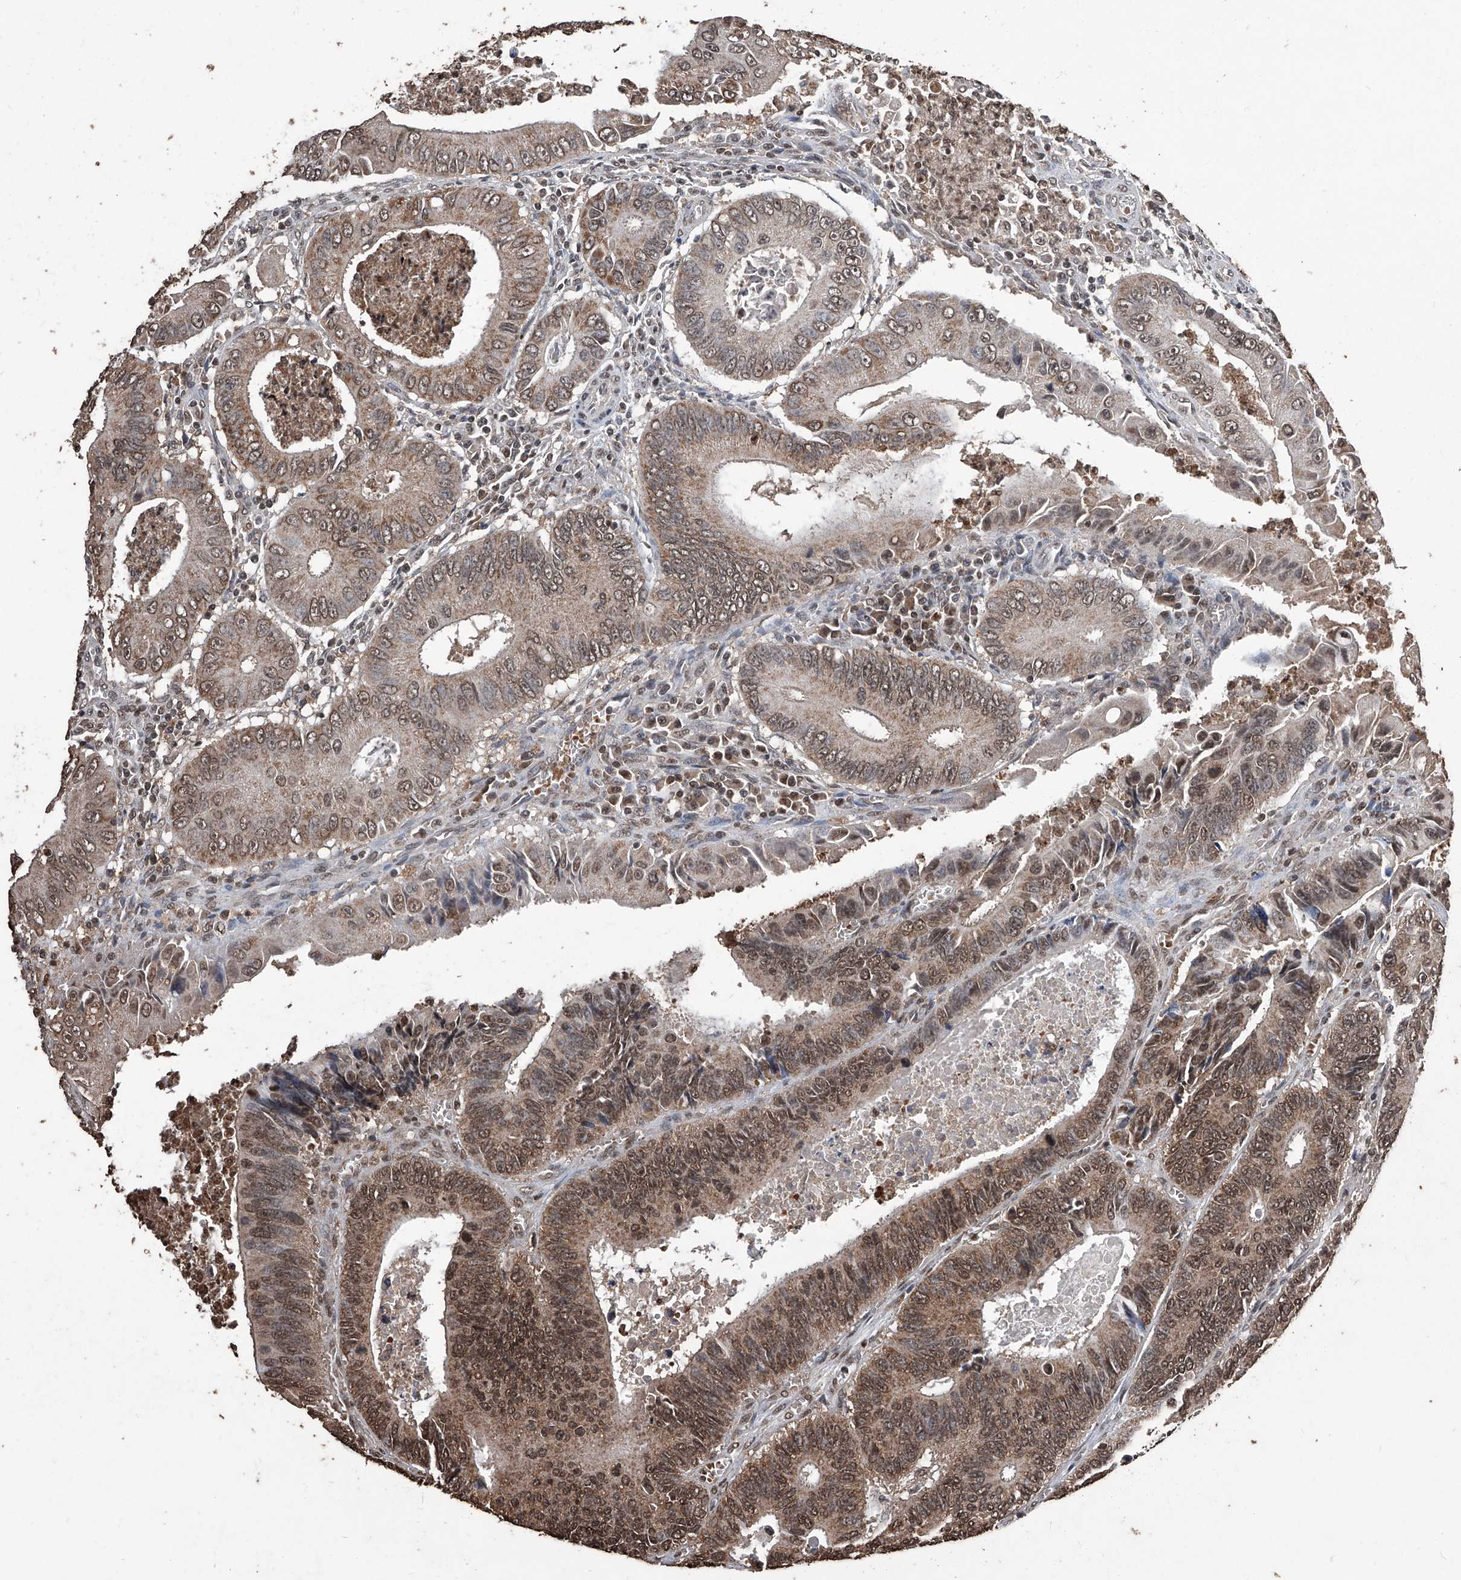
{"staining": {"intensity": "moderate", "quantity": ">75%", "location": "cytoplasmic/membranous,nuclear"}, "tissue": "colorectal cancer", "cell_type": "Tumor cells", "image_type": "cancer", "snomed": [{"axis": "morphology", "description": "Inflammation, NOS"}, {"axis": "morphology", "description": "Adenocarcinoma, NOS"}, {"axis": "topography", "description": "Colon"}], "caption": "Protein positivity by IHC displays moderate cytoplasmic/membranous and nuclear positivity in about >75% of tumor cells in adenocarcinoma (colorectal). The staining was performed using DAB (3,3'-diaminobenzidine), with brown indicating positive protein expression. Nuclei are stained blue with hematoxylin.", "gene": "STARD7", "patient": {"sex": "male", "age": 72}}